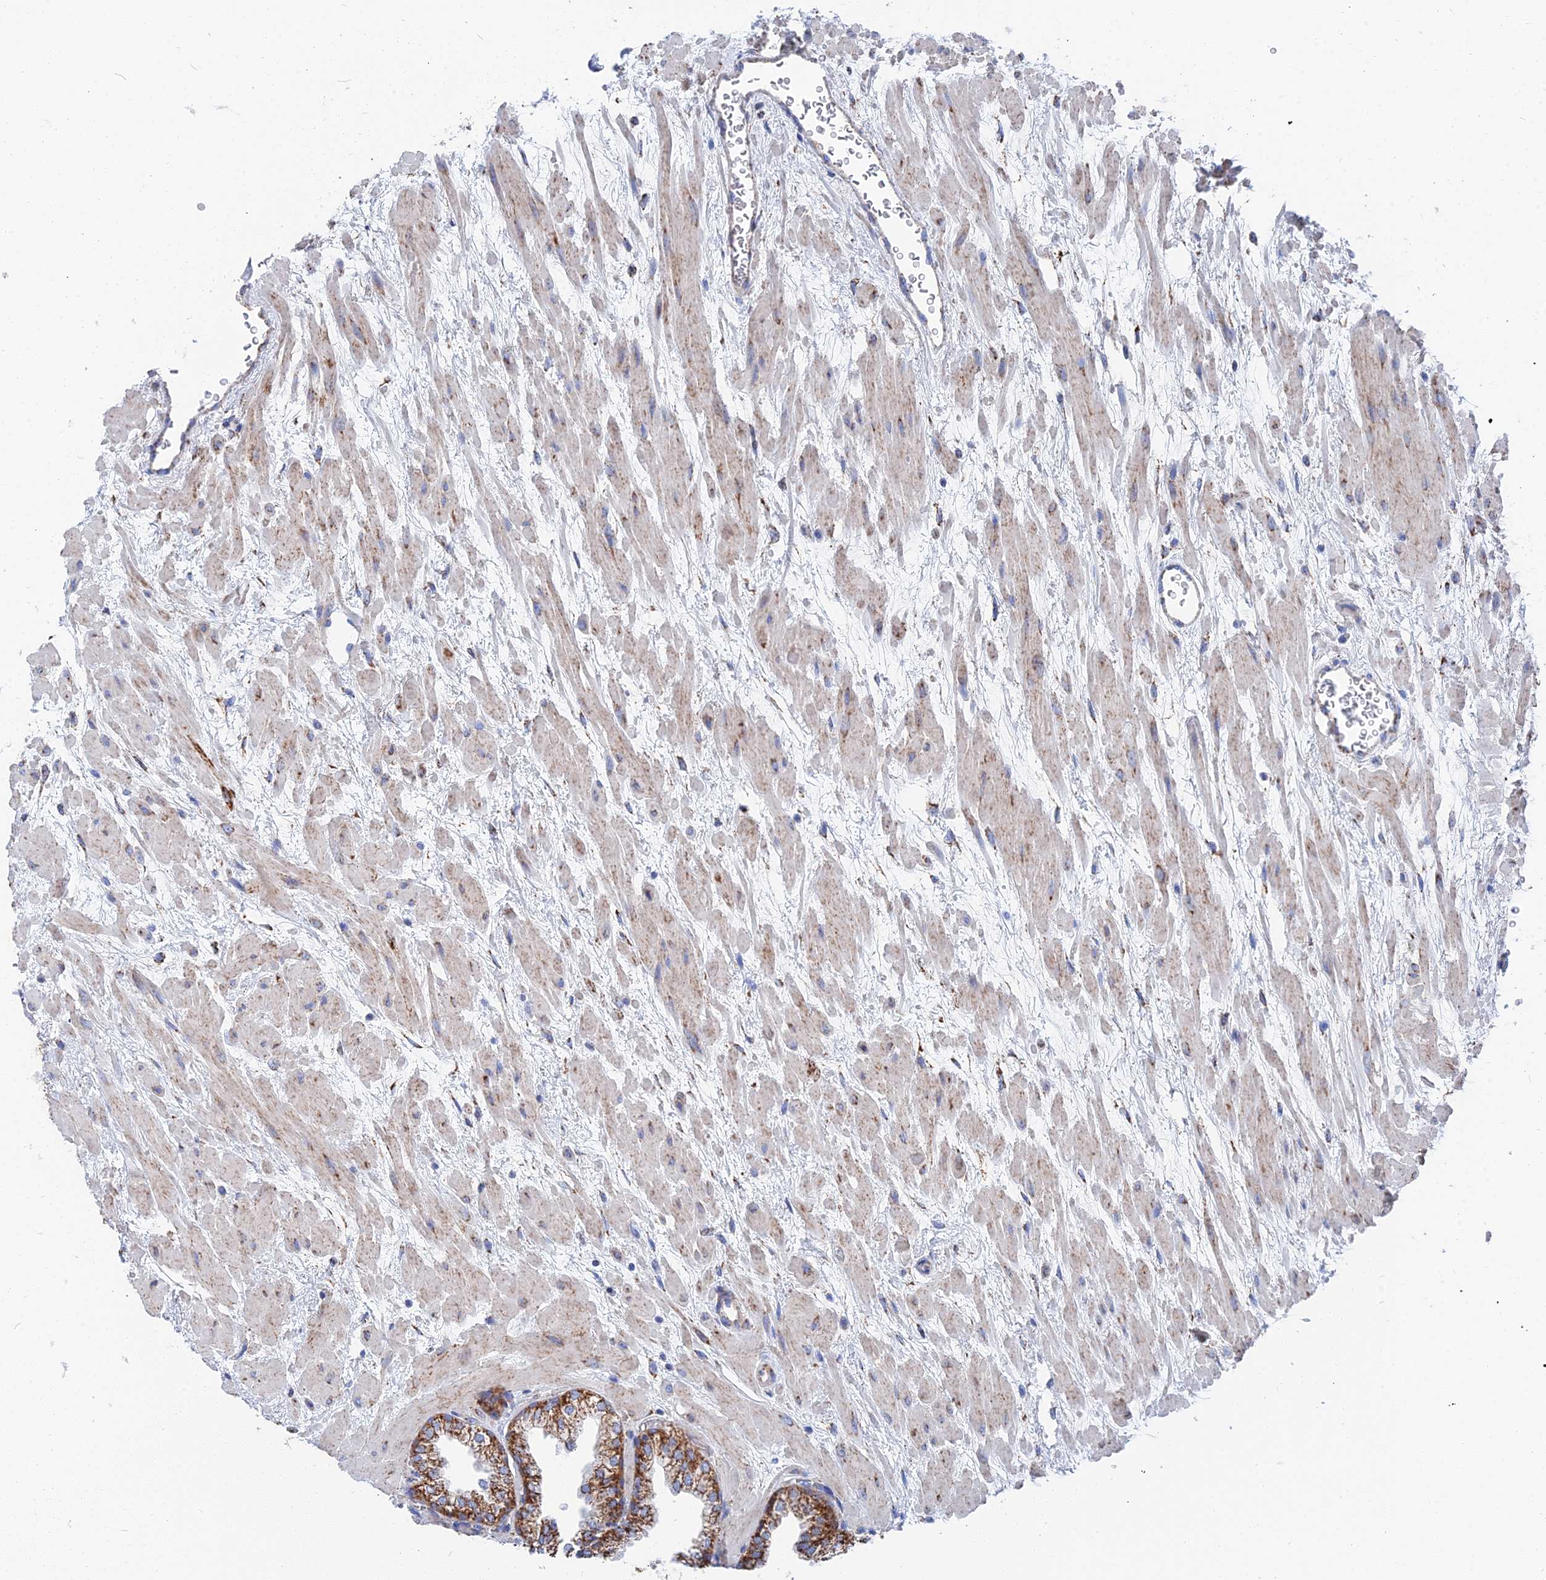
{"staining": {"intensity": "strong", "quantity": ">75%", "location": "cytoplasmic/membranous"}, "tissue": "prostate", "cell_type": "Glandular cells", "image_type": "normal", "snomed": [{"axis": "morphology", "description": "Normal tissue, NOS"}, {"axis": "topography", "description": "Prostate"}], "caption": "Human prostate stained with a brown dye displays strong cytoplasmic/membranous positive expression in approximately >75% of glandular cells.", "gene": "IFT80", "patient": {"sex": "male", "age": 48}}